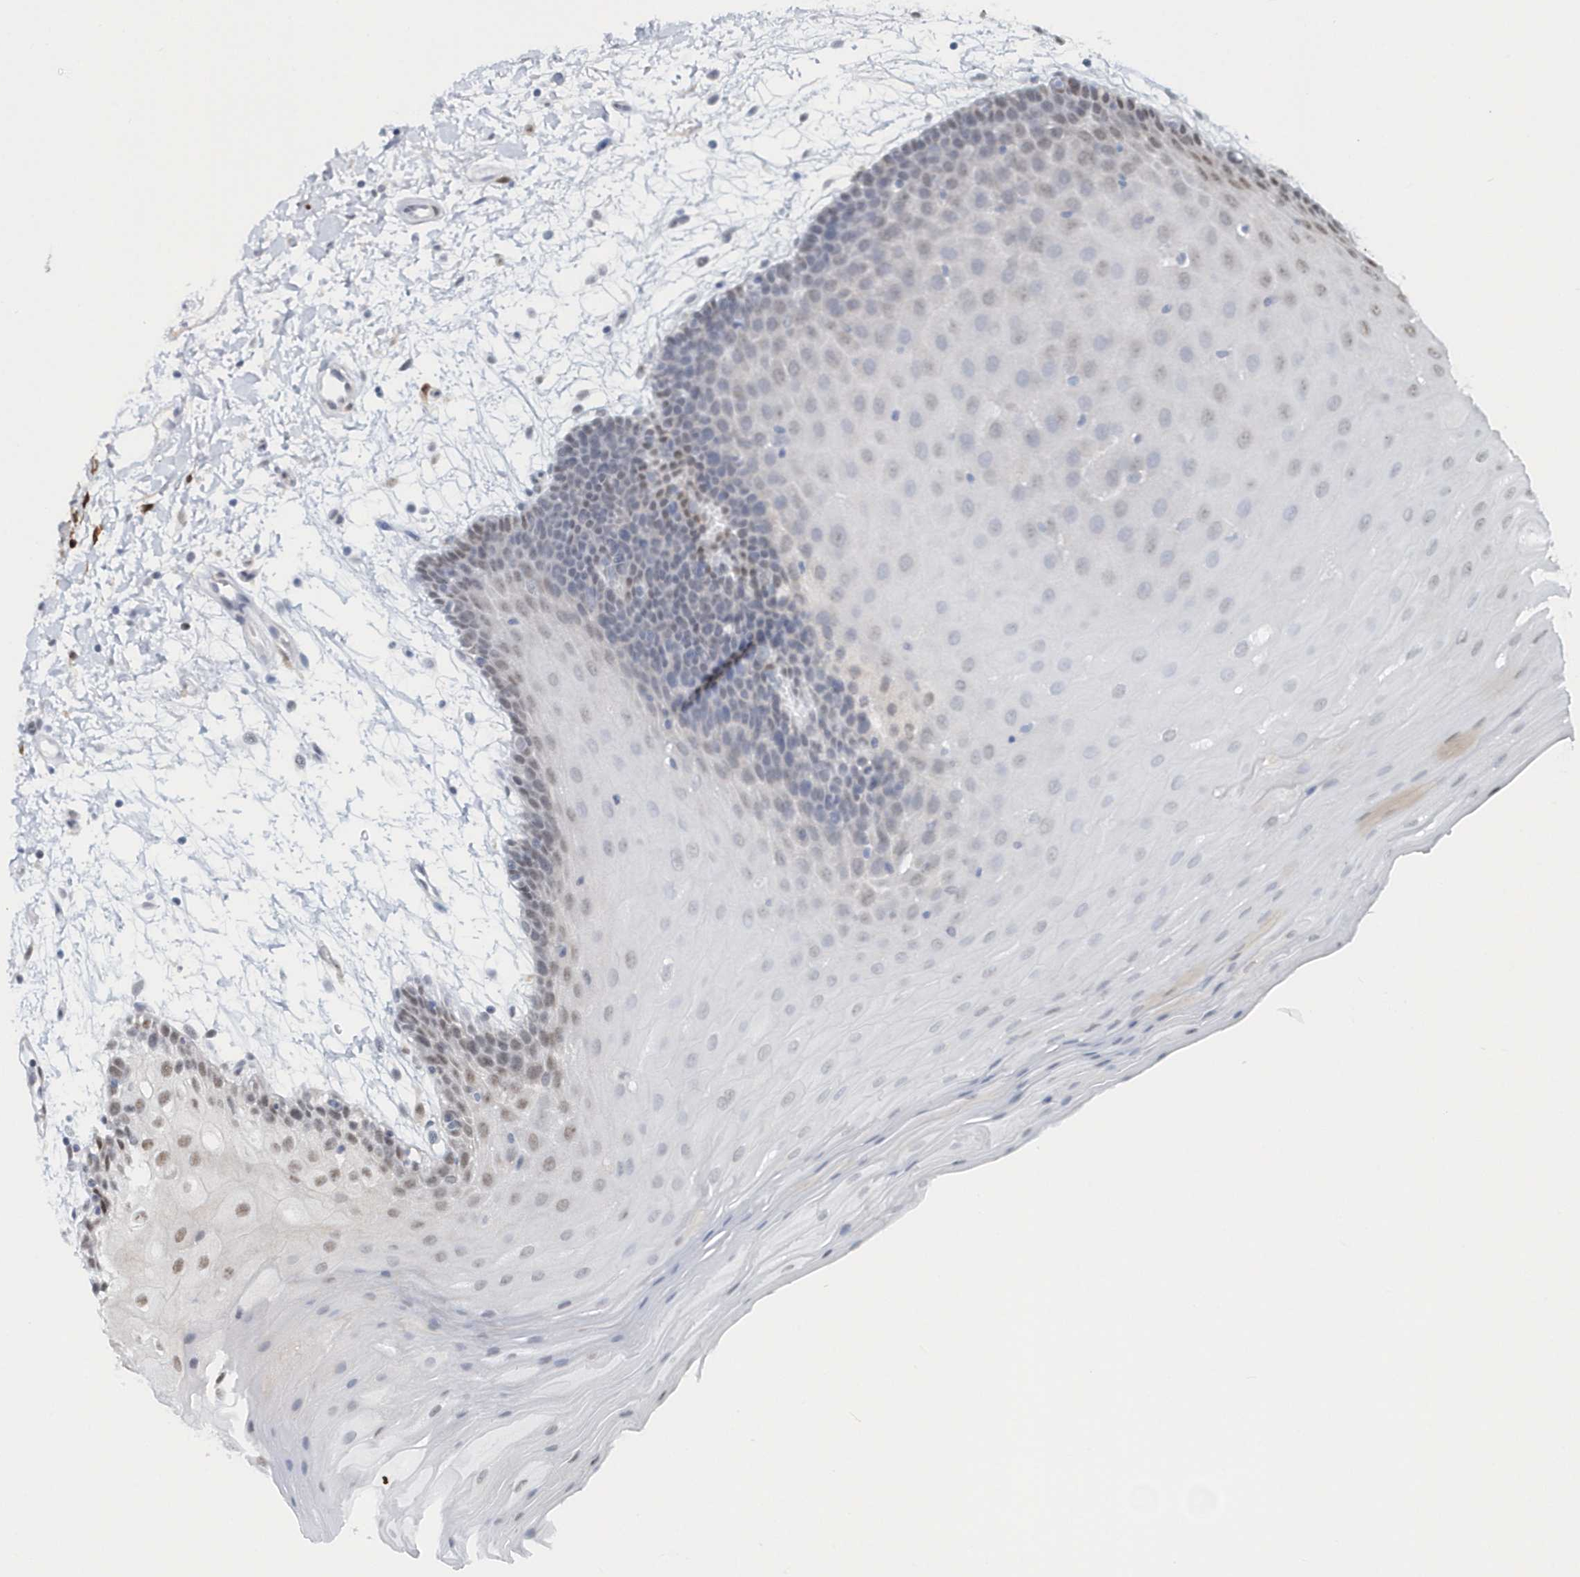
{"staining": {"intensity": "weak", "quantity": "<25%", "location": "nuclear"}, "tissue": "oral mucosa", "cell_type": "Squamous epithelial cells", "image_type": "normal", "snomed": [{"axis": "morphology", "description": "Normal tissue, NOS"}, {"axis": "topography", "description": "Skeletal muscle"}, {"axis": "topography", "description": "Oral tissue"}, {"axis": "topography", "description": "Salivary gland"}, {"axis": "topography", "description": "Peripheral nerve tissue"}], "caption": "This is an immunohistochemistry histopathology image of unremarkable human oral mucosa. There is no staining in squamous epithelial cells.", "gene": "ASCL4", "patient": {"sex": "male", "age": 54}}